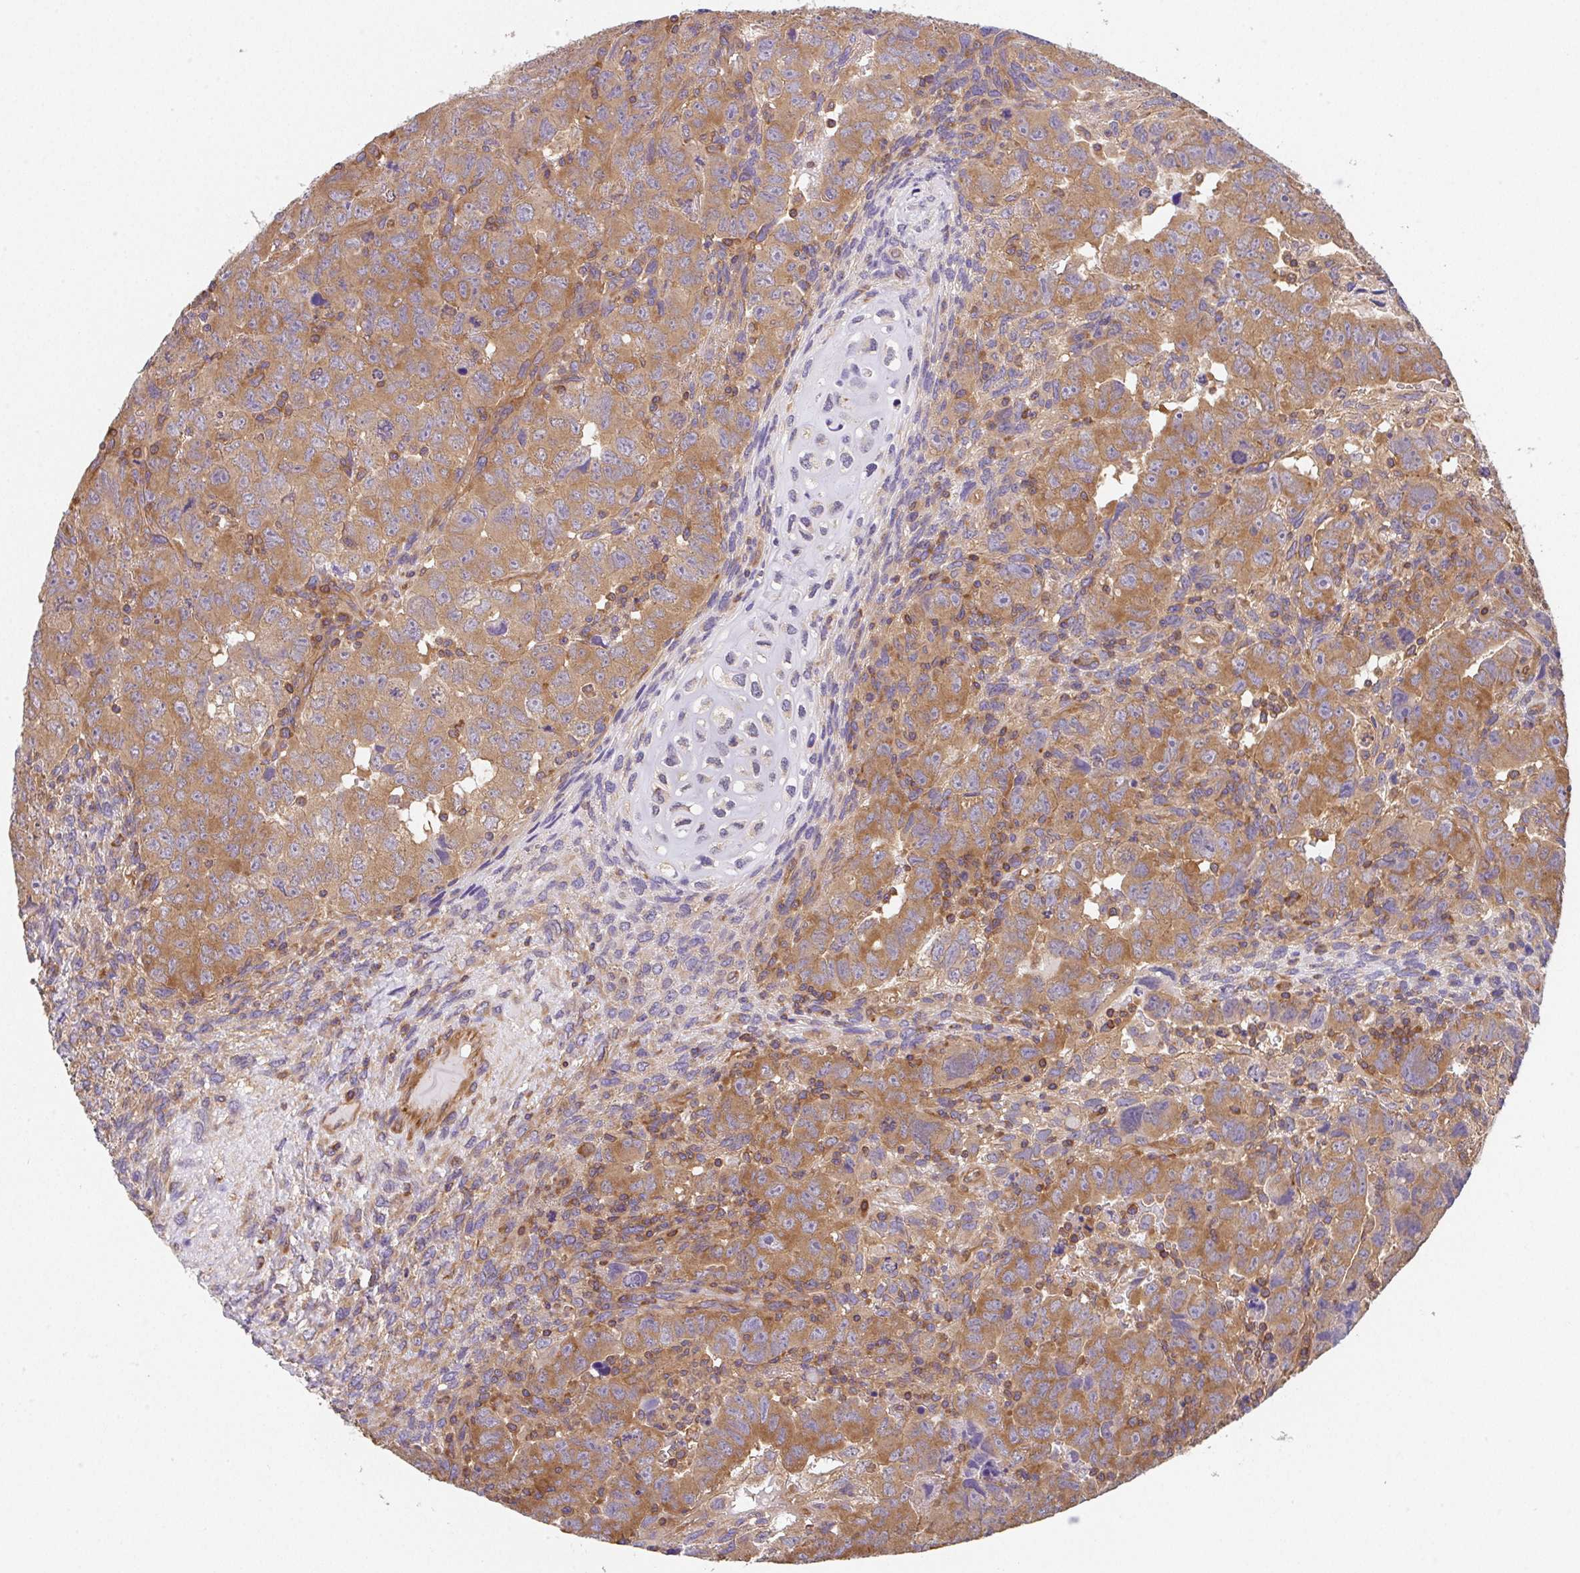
{"staining": {"intensity": "moderate", "quantity": ">75%", "location": "cytoplasmic/membranous"}, "tissue": "testis cancer", "cell_type": "Tumor cells", "image_type": "cancer", "snomed": [{"axis": "morphology", "description": "Carcinoma, Embryonal, NOS"}, {"axis": "topography", "description": "Testis"}], "caption": "Immunohistochemistry (DAB (3,3'-diaminobenzidine)) staining of human testis embryonal carcinoma exhibits moderate cytoplasmic/membranous protein staining in about >75% of tumor cells.", "gene": "TMEM229A", "patient": {"sex": "male", "age": 24}}